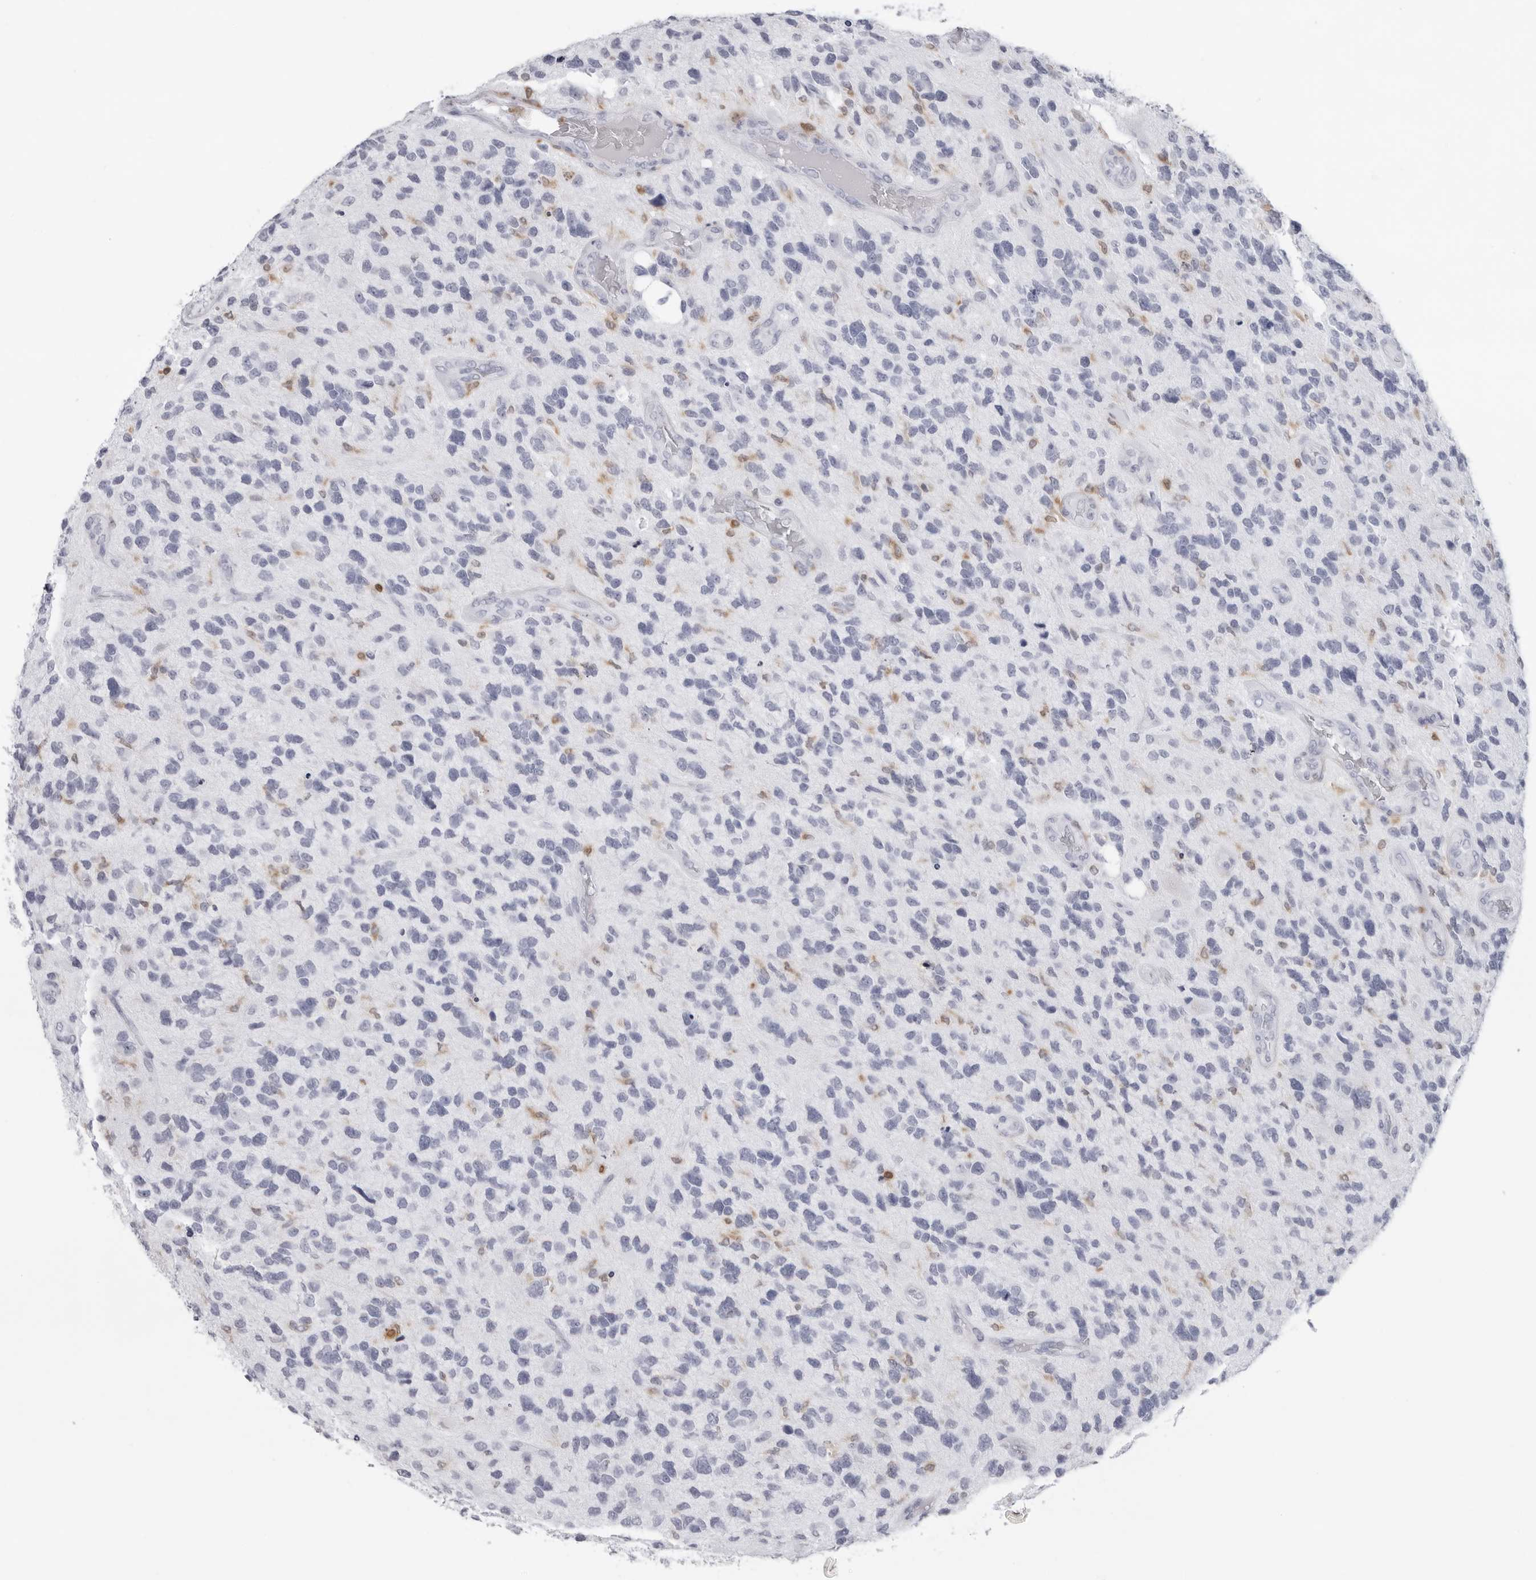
{"staining": {"intensity": "negative", "quantity": "none", "location": "none"}, "tissue": "glioma", "cell_type": "Tumor cells", "image_type": "cancer", "snomed": [{"axis": "morphology", "description": "Glioma, malignant, High grade"}, {"axis": "topography", "description": "Brain"}], "caption": "Tumor cells are negative for brown protein staining in glioma. (DAB IHC, high magnification).", "gene": "FMNL1", "patient": {"sex": "female", "age": 58}}